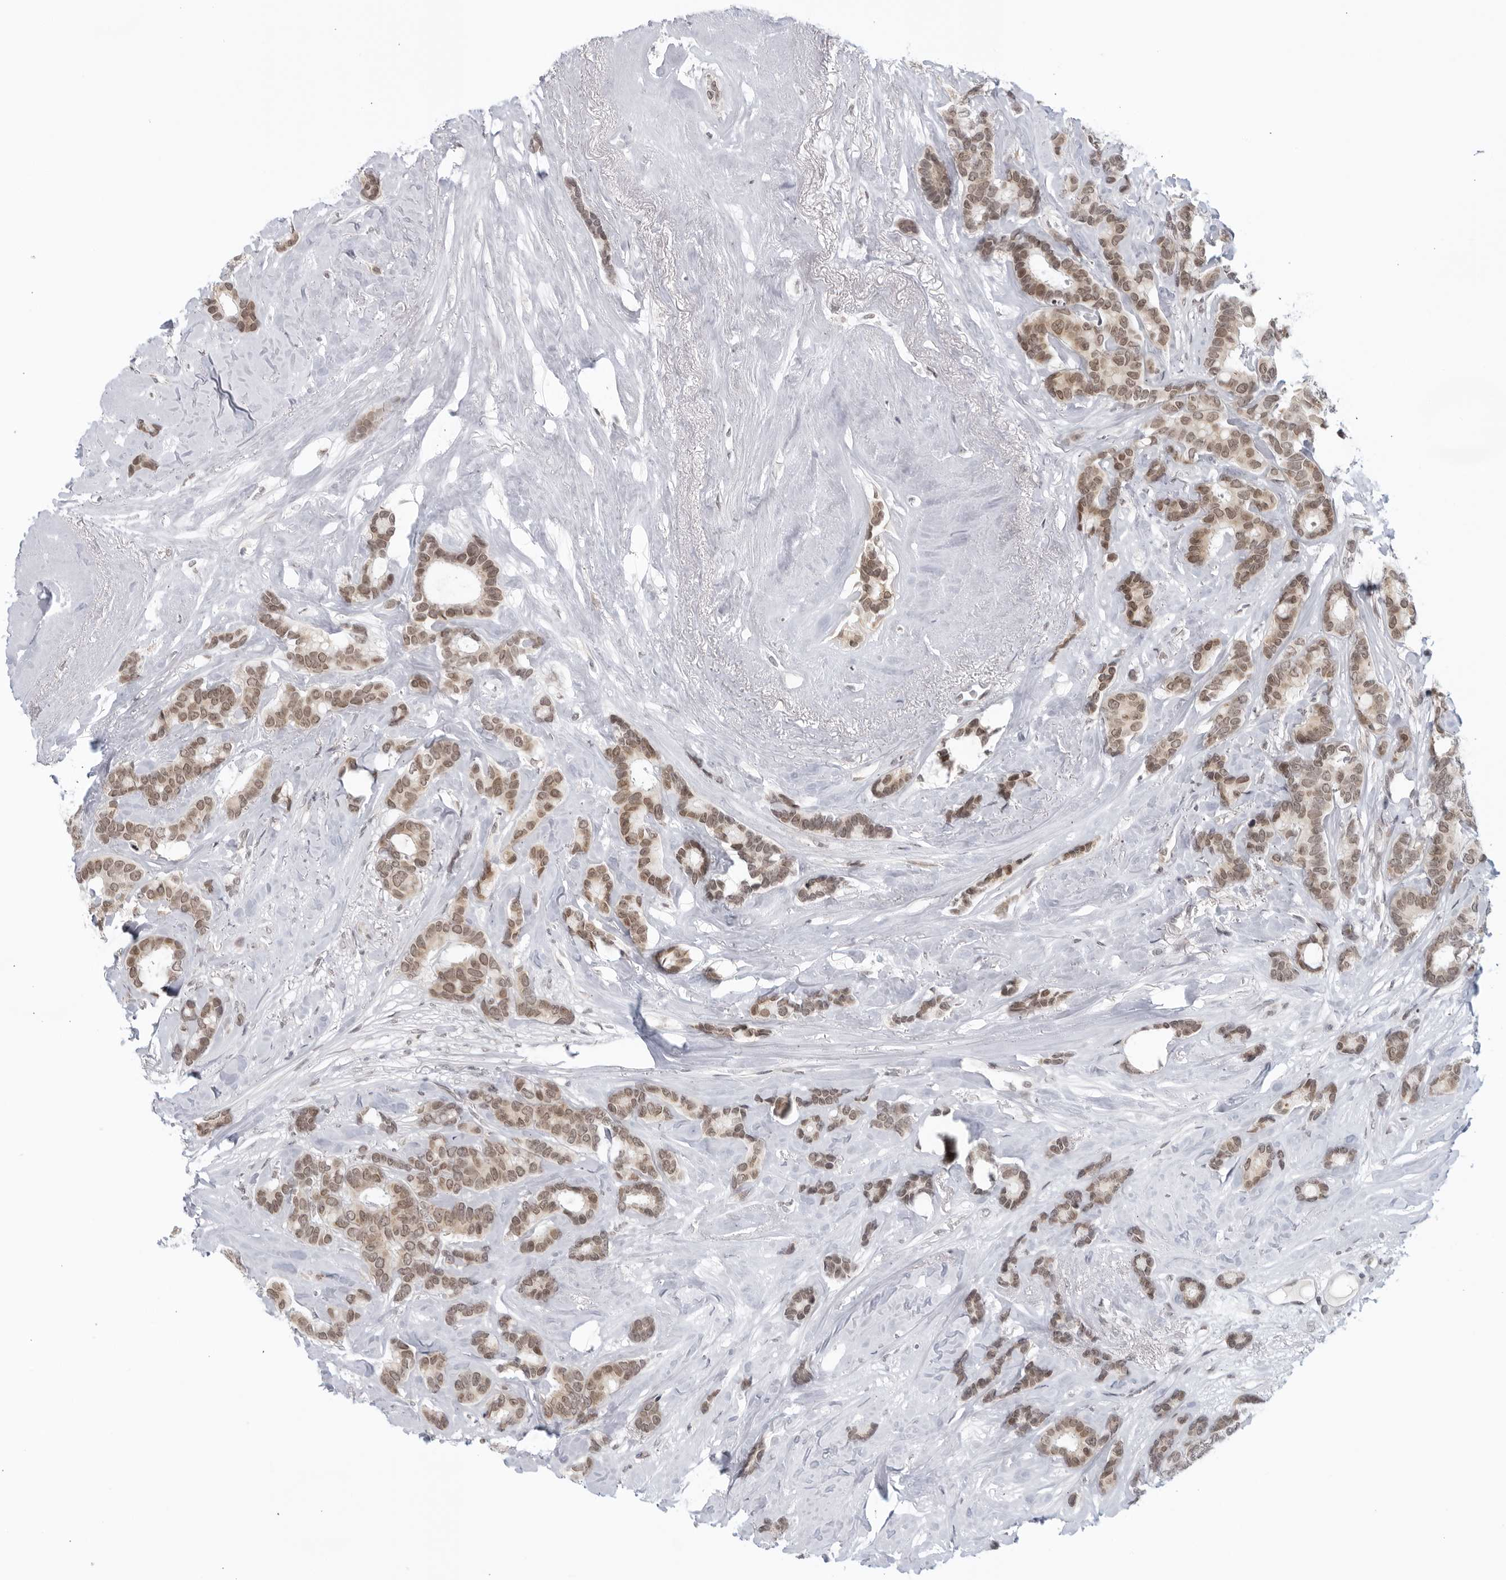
{"staining": {"intensity": "weak", "quantity": ">75%", "location": "cytoplasmic/membranous"}, "tissue": "breast cancer", "cell_type": "Tumor cells", "image_type": "cancer", "snomed": [{"axis": "morphology", "description": "Duct carcinoma"}, {"axis": "topography", "description": "Breast"}], "caption": "This image shows immunohistochemistry (IHC) staining of human invasive ductal carcinoma (breast), with low weak cytoplasmic/membranous positivity in about >75% of tumor cells.", "gene": "RAB11FIP3", "patient": {"sex": "female", "age": 87}}